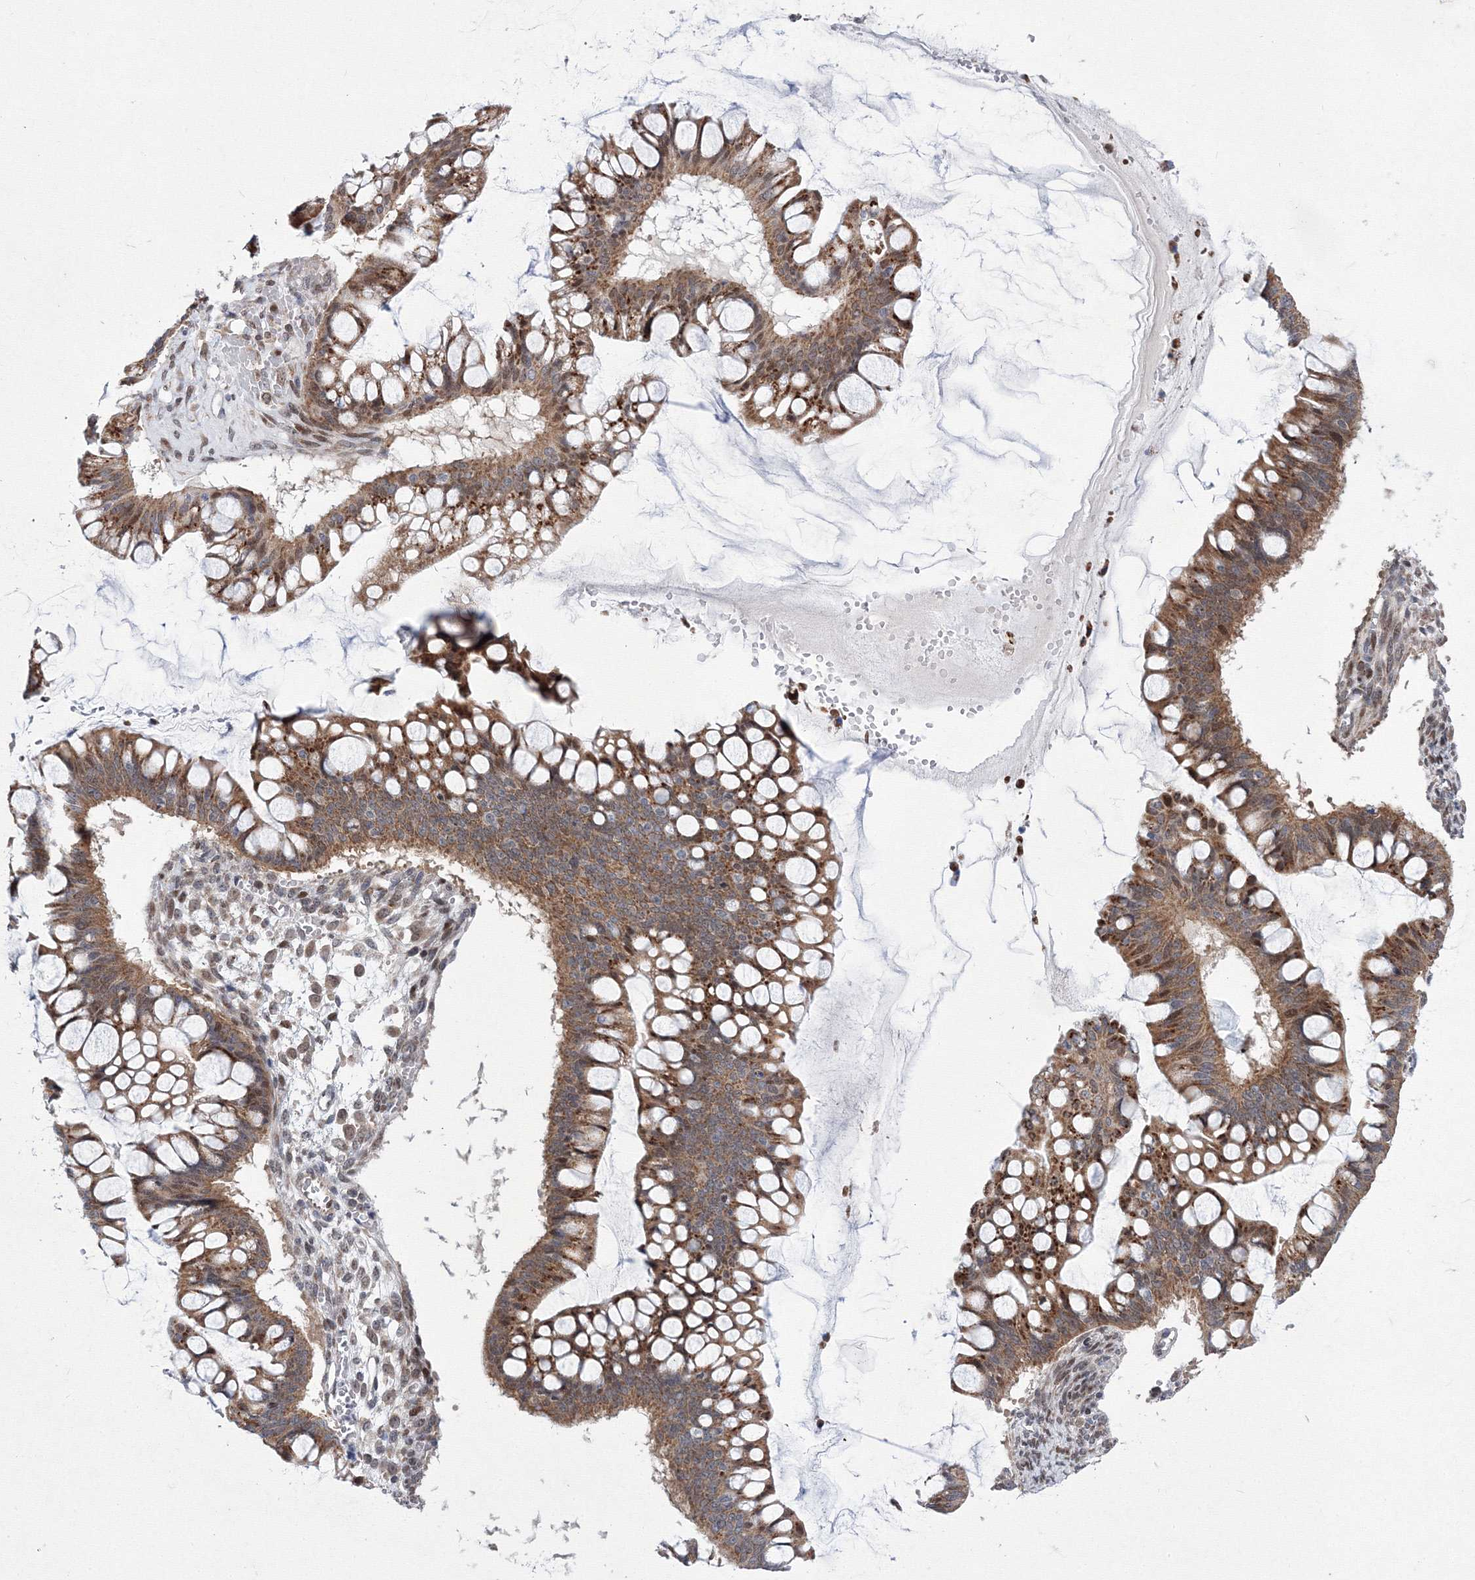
{"staining": {"intensity": "moderate", "quantity": ">75%", "location": "cytoplasmic/membranous"}, "tissue": "ovarian cancer", "cell_type": "Tumor cells", "image_type": "cancer", "snomed": [{"axis": "morphology", "description": "Cystadenocarcinoma, mucinous, NOS"}, {"axis": "topography", "description": "Ovary"}], "caption": "Moderate cytoplasmic/membranous positivity is appreciated in approximately >75% of tumor cells in ovarian cancer (mucinous cystadenocarcinoma).", "gene": "GPN1", "patient": {"sex": "female", "age": 73}}